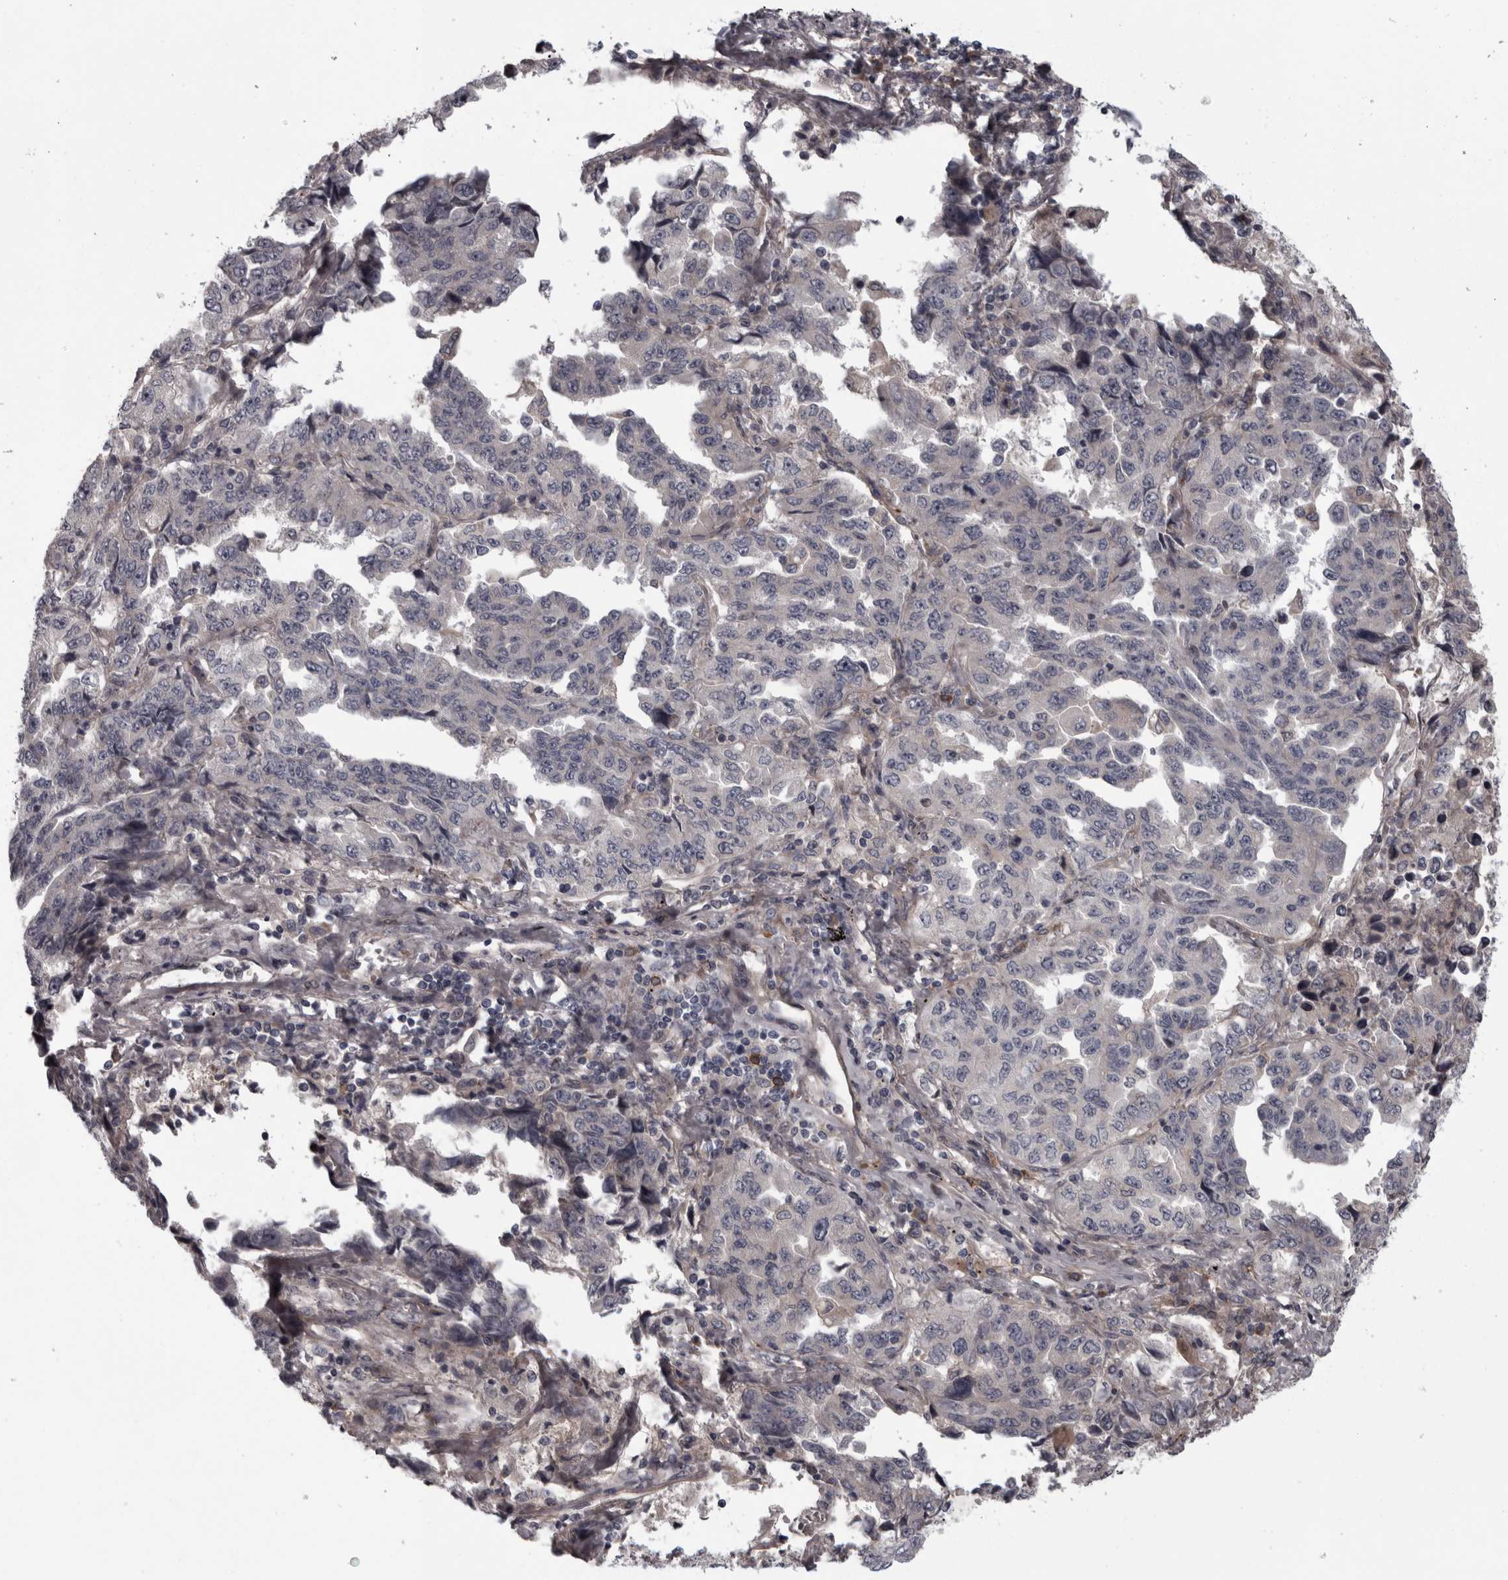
{"staining": {"intensity": "negative", "quantity": "none", "location": "none"}, "tissue": "lung cancer", "cell_type": "Tumor cells", "image_type": "cancer", "snomed": [{"axis": "morphology", "description": "Adenocarcinoma, NOS"}, {"axis": "topography", "description": "Lung"}], "caption": "DAB (3,3'-diaminobenzidine) immunohistochemical staining of human adenocarcinoma (lung) reveals no significant expression in tumor cells.", "gene": "RSU1", "patient": {"sex": "female", "age": 51}}